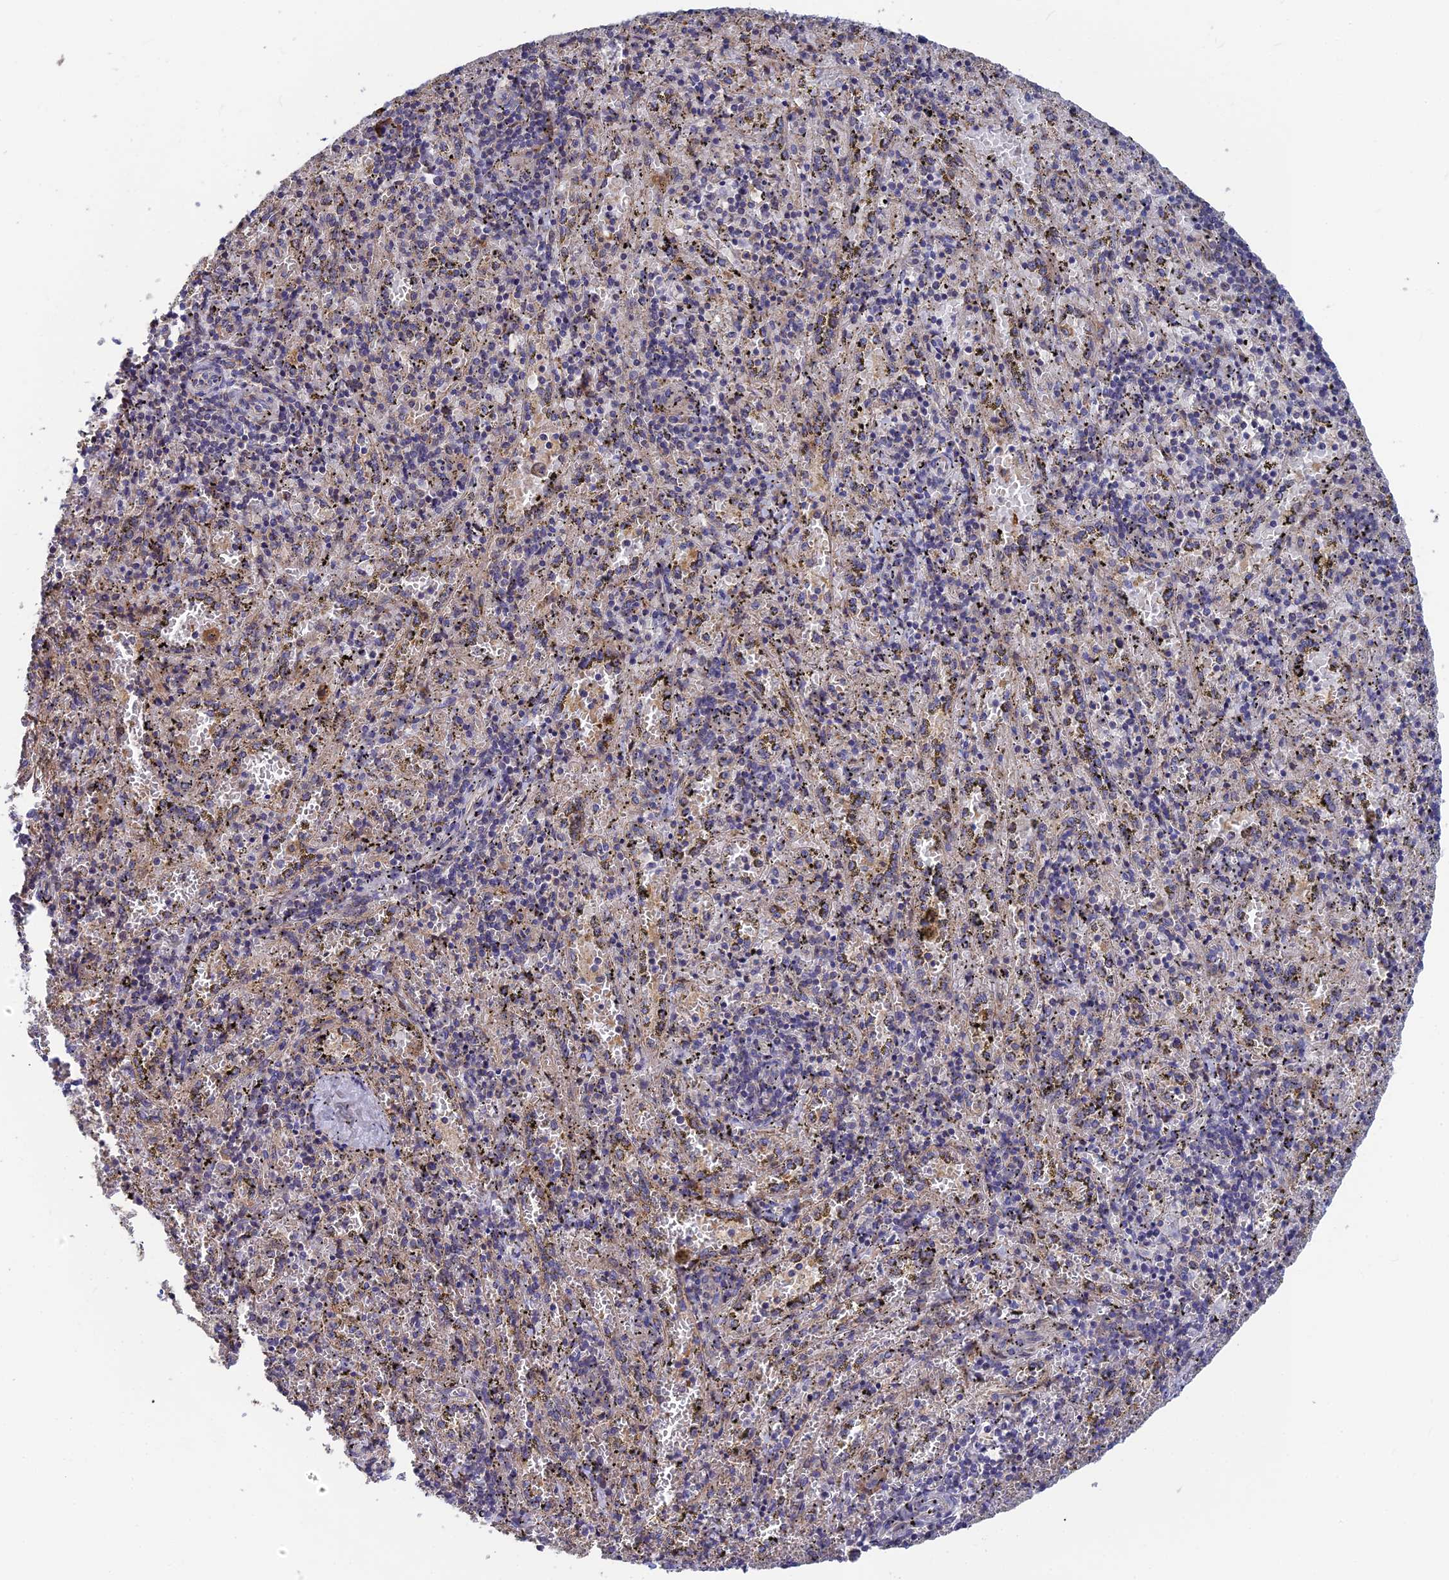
{"staining": {"intensity": "negative", "quantity": "none", "location": "none"}, "tissue": "spleen", "cell_type": "Cells in red pulp", "image_type": "normal", "snomed": [{"axis": "morphology", "description": "Normal tissue, NOS"}, {"axis": "topography", "description": "Spleen"}], "caption": "Immunohistochemical staining of unremarkable human spleen exhibits no significant staining in cells in red pulp.", "gene": "BLTP2", "patient": {"sex": "male", "age": 11}}